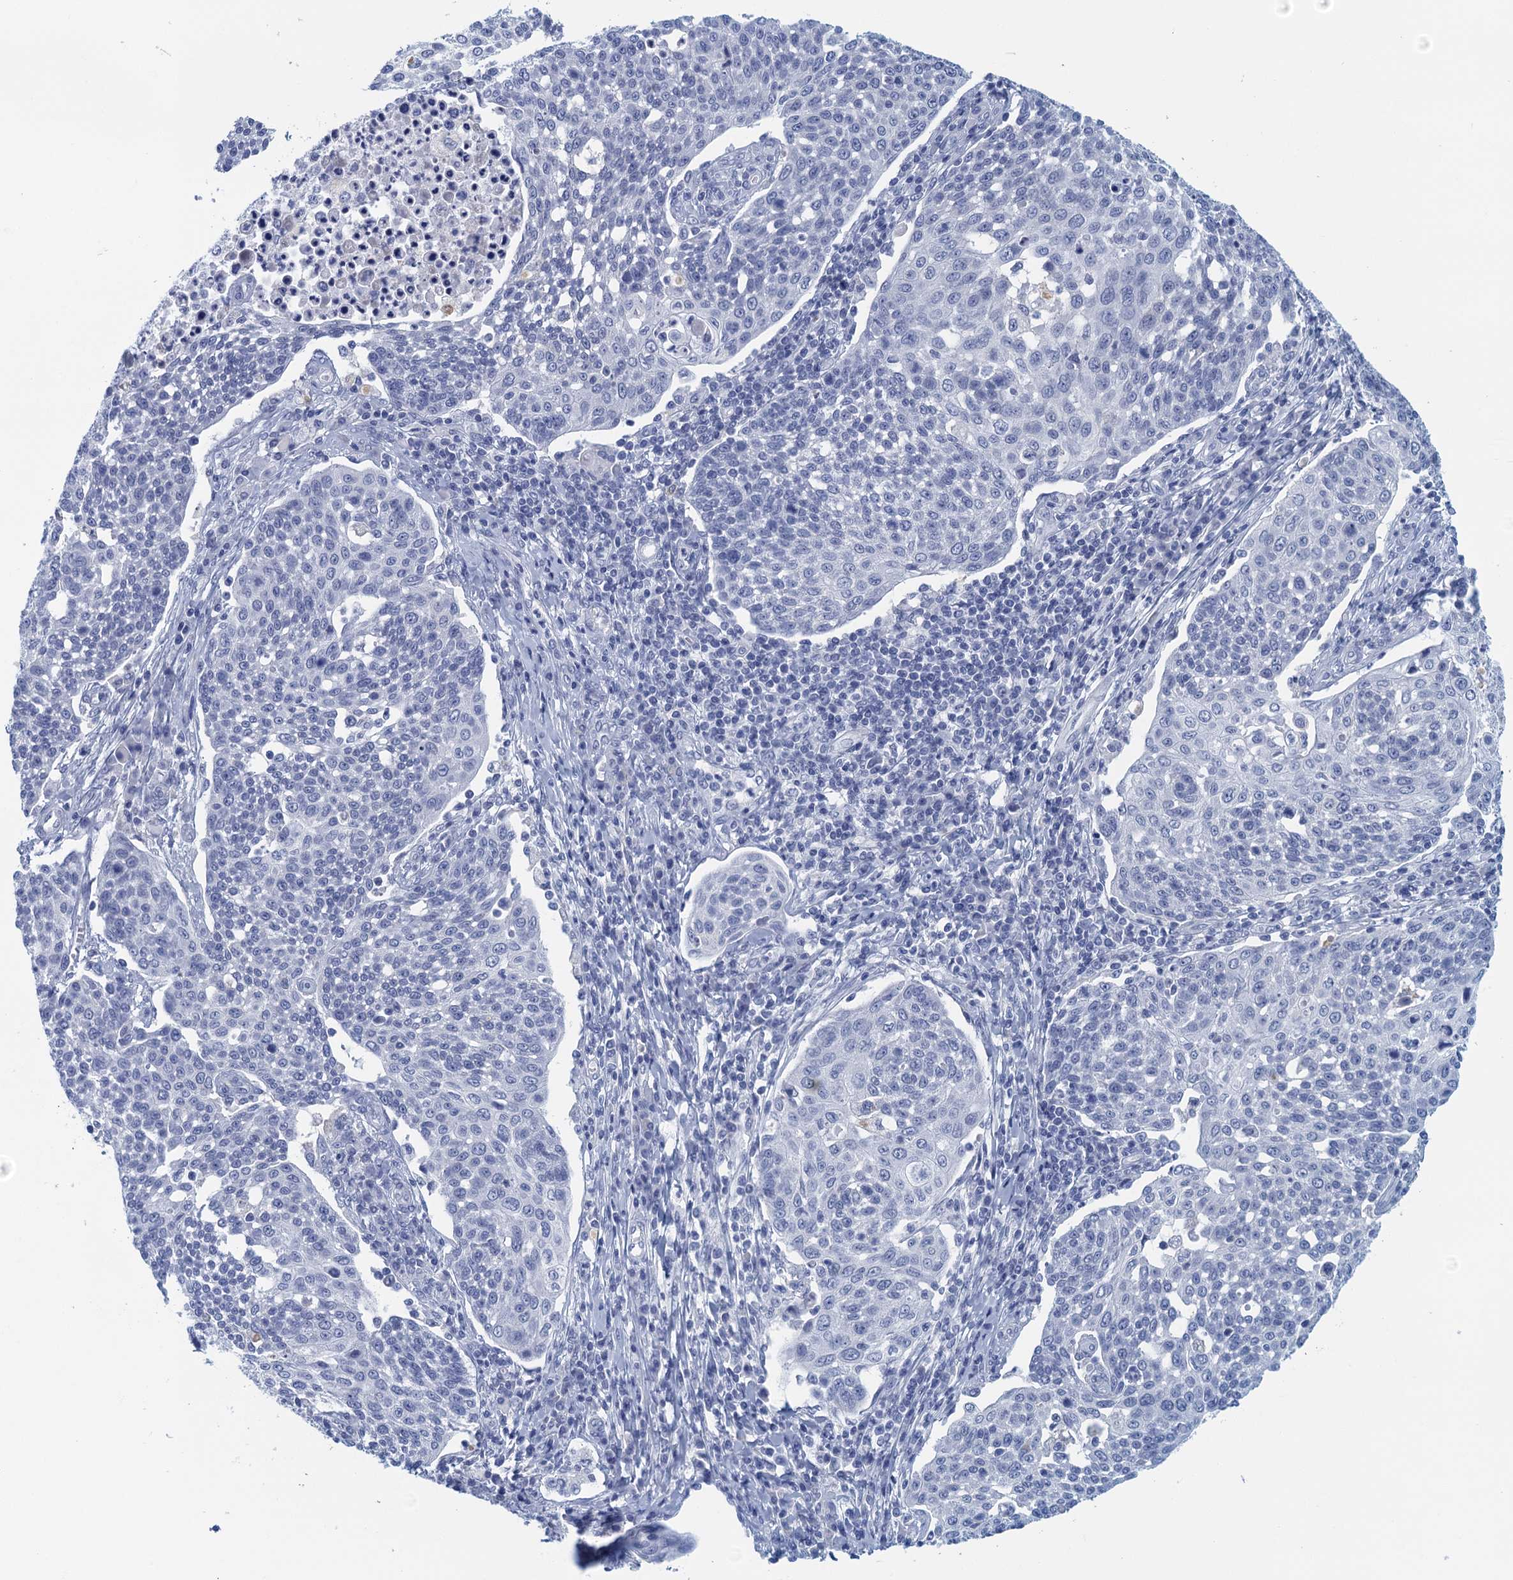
{"staining": {"intensity": "negative", "quantity": "none", "location": "none"}, "tissue": "cervical cancer", "cell_type": "Tumor cells", "image_type": "cancer", "snomed": [{"axis": "morphology", "description": "Squamous cell carcinoma, NOS"}, {"axis": "topography", "description": "Cervix"}], "caption": "Cervical cancer was stained to show a protein in brown. There is no significant staining in tumor cells. Brightfield microscopy of immunohistochemistry stained with DAB (3,3'-diaminobenzidine) (brown) and hematoxylin (blue), captured at high magnification.", "gene": "CYP51A1", "patient": {"sex": "female", "age": 34}}